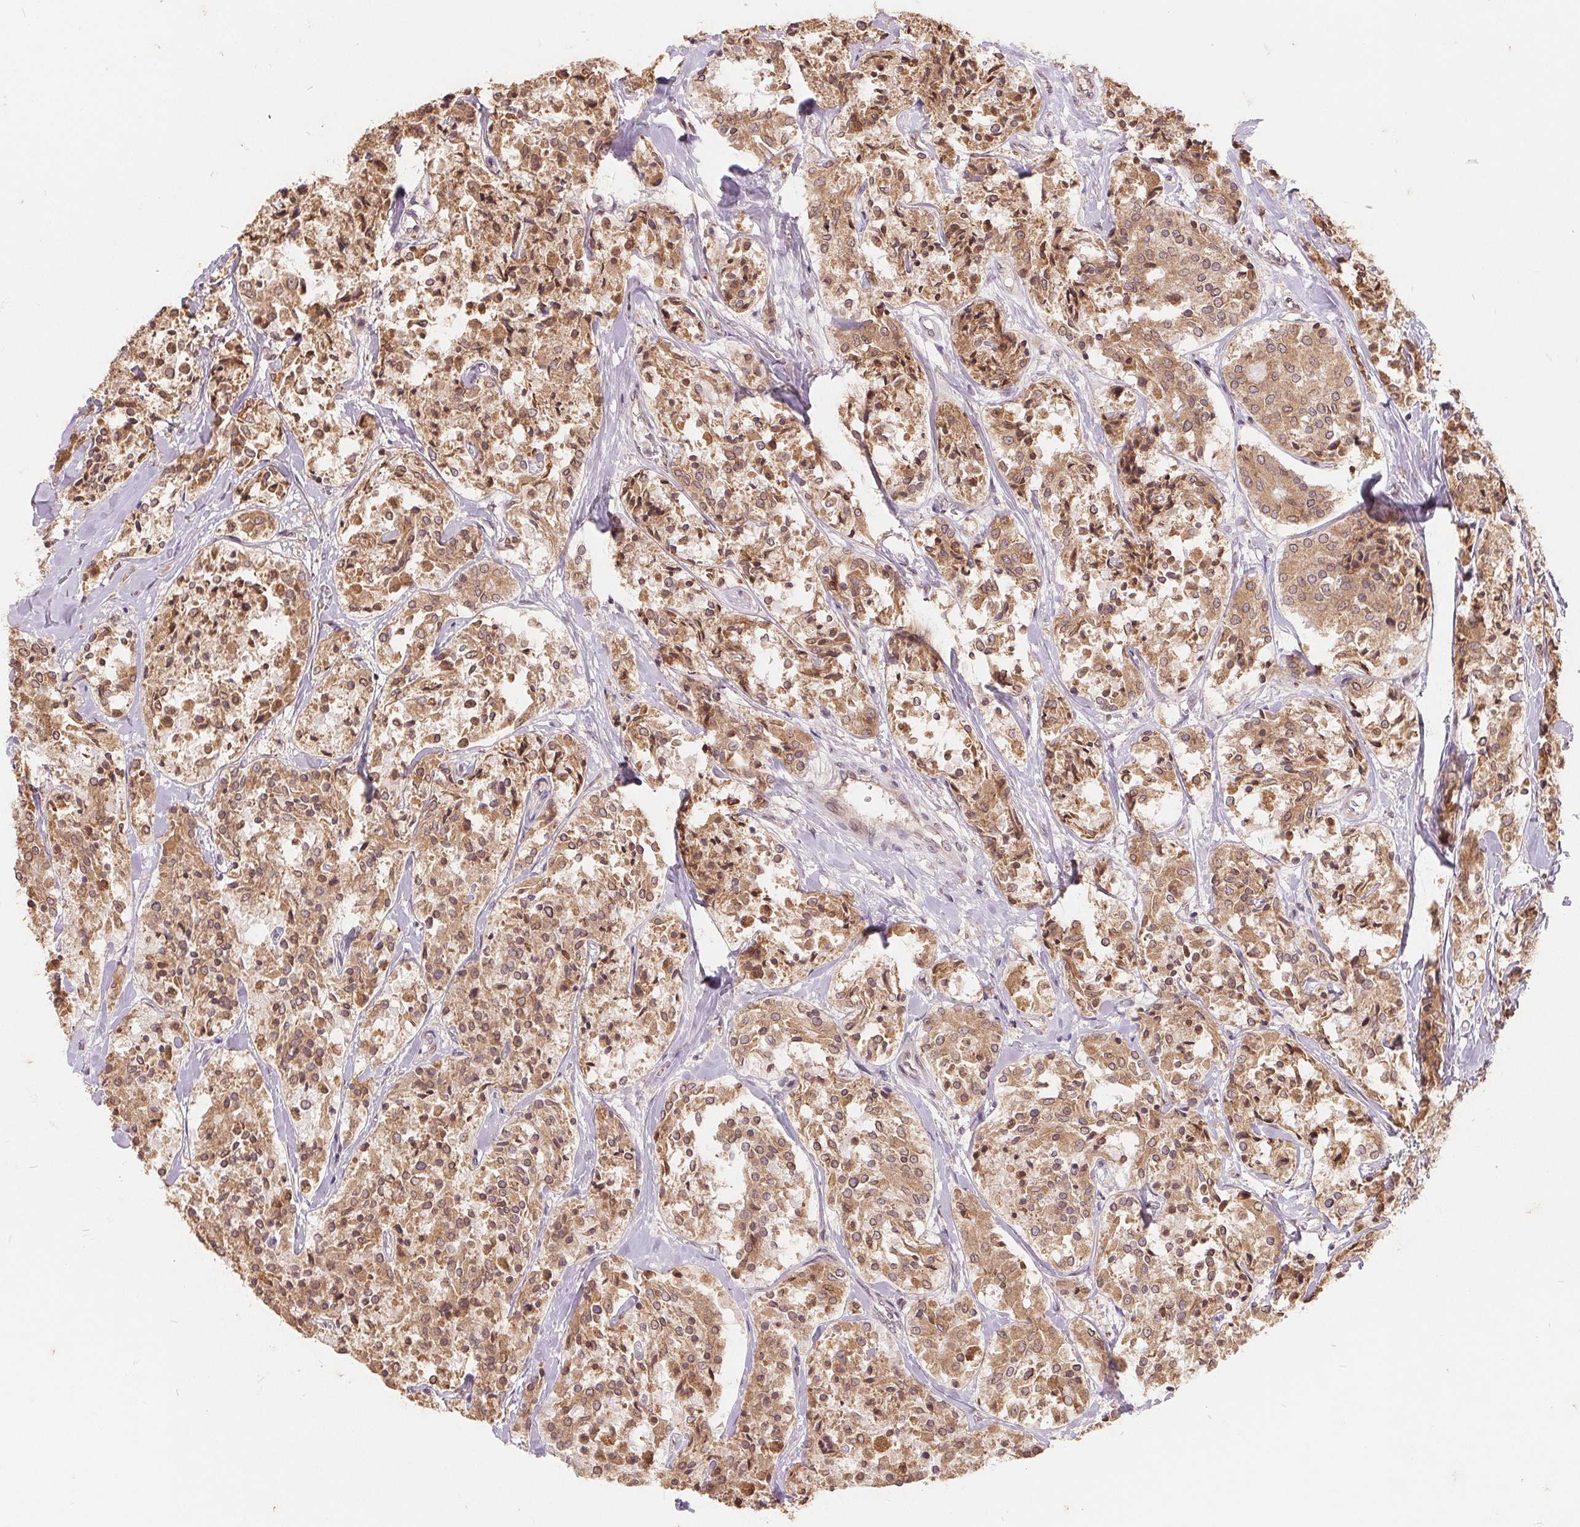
{"staining": {"intensity": "moderate", "quantity": "25%-75%", "location": "cytoplasmic/membranous"}, "tissue": "carcinoid", "cell_type": "Tumor cells", "image_type": "cancer", "snomed": [{"axis": "morphology", "description": "Carcinoid, malignant, NOS"}, {"axis": "topography", "description": "Lung"}], "caption": "About 25%-75% of tumor cells in human carcinoid (malignant) show moderate cytoplasmic/membranous protein positivity as visualized by brown immunohistochemical staining.", "gene": "CDIPT", "patient": {"sex": "male", "age": 71}}